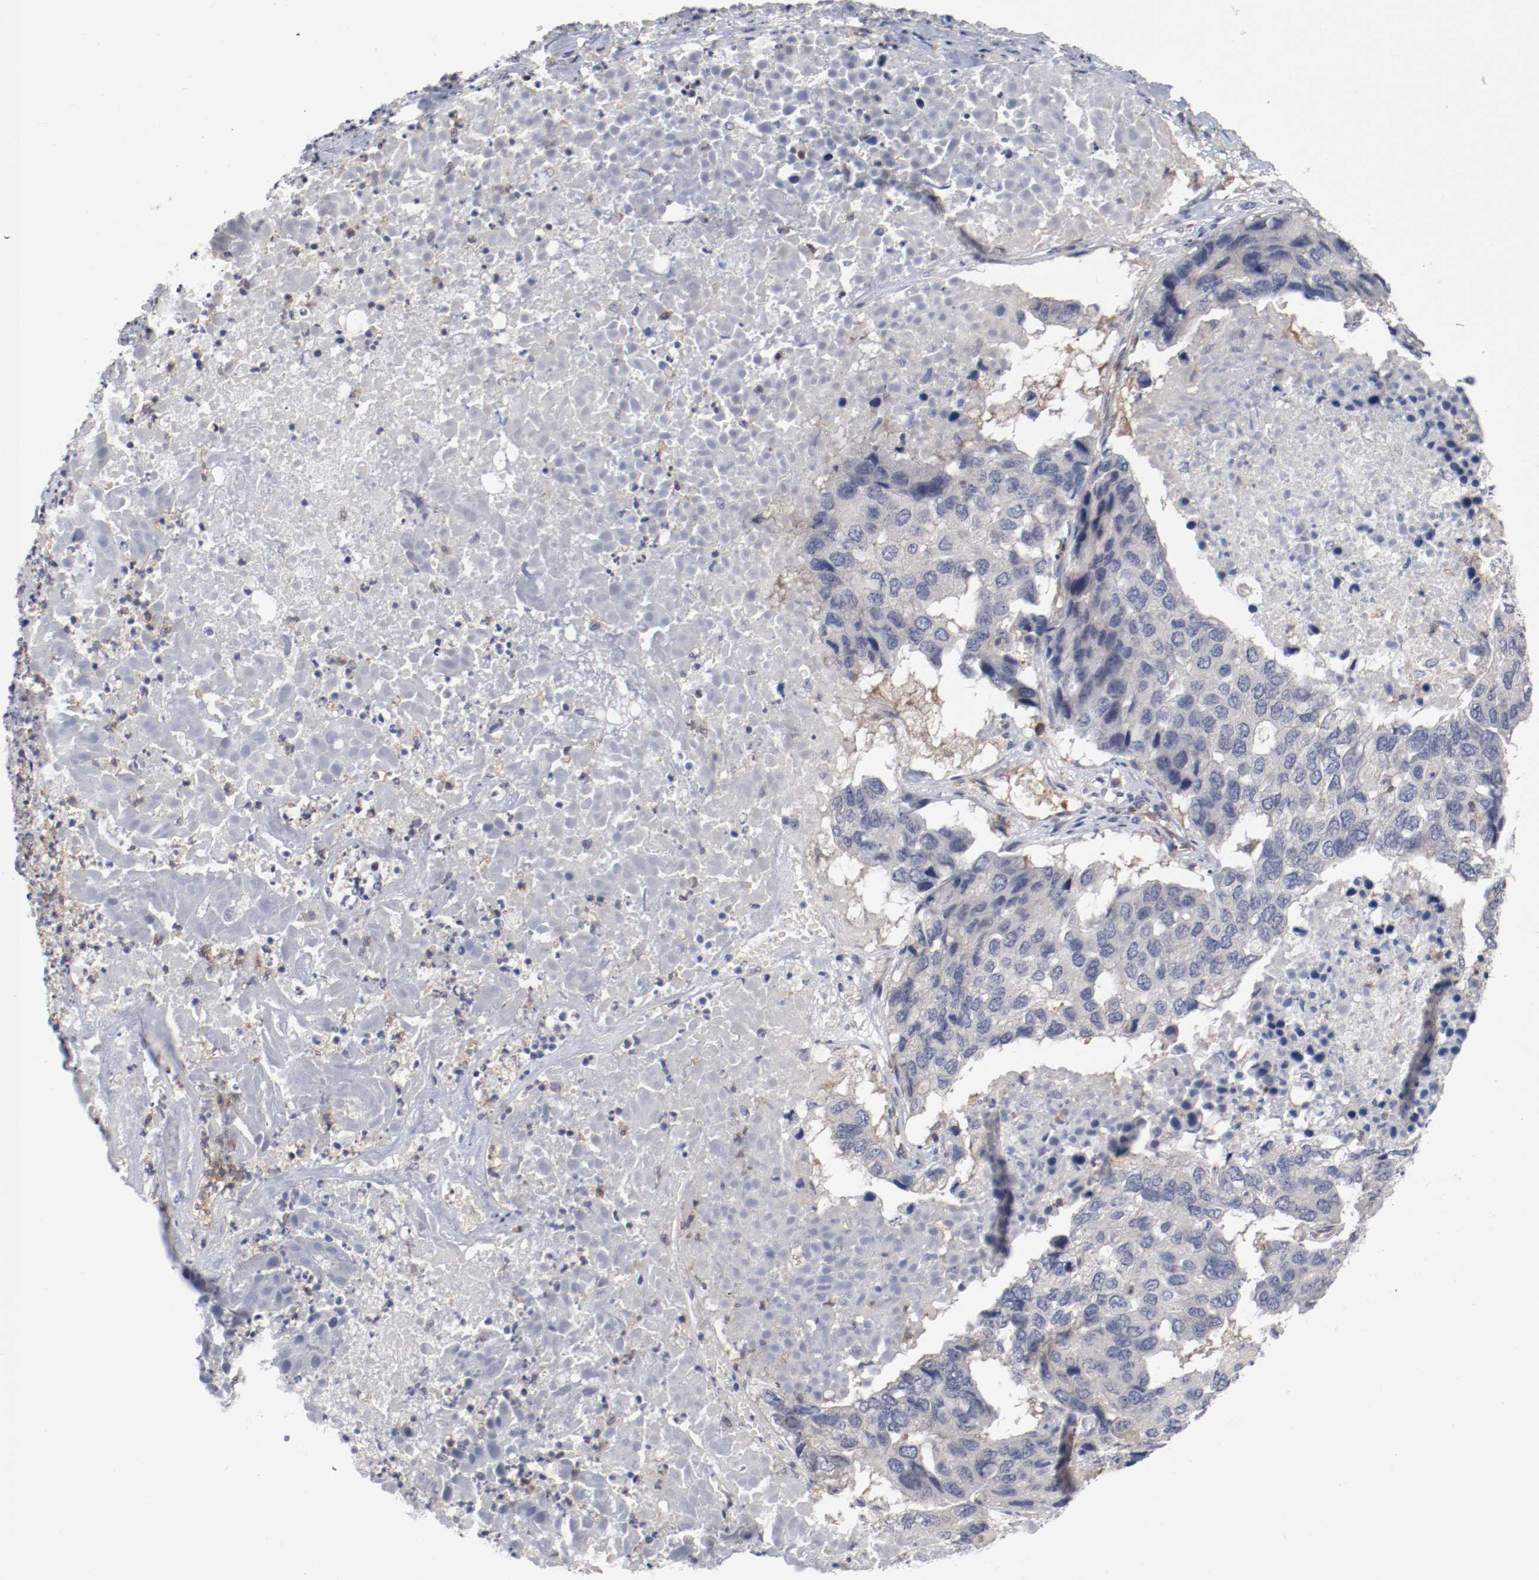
{"staining": {"intensity": "negative", "quantity": "none", "location": "none"}, "tissue": "pancreatic cancer", "cell_type": "Tumor cells", "image_type": "cancer", "snomed": [{"axis": "morphology", "description": "Adenocarcinoma, NOS"}, {"axis": "topography", "description": "Pancreas"}], "caption": "Human adenocarcinoma (pancreatic) stained for a protein using immunohistochemistry exhibits no positivity in tumor cells.", "gene": "CBL", "patient": {"sex": "male", "age": 50}}